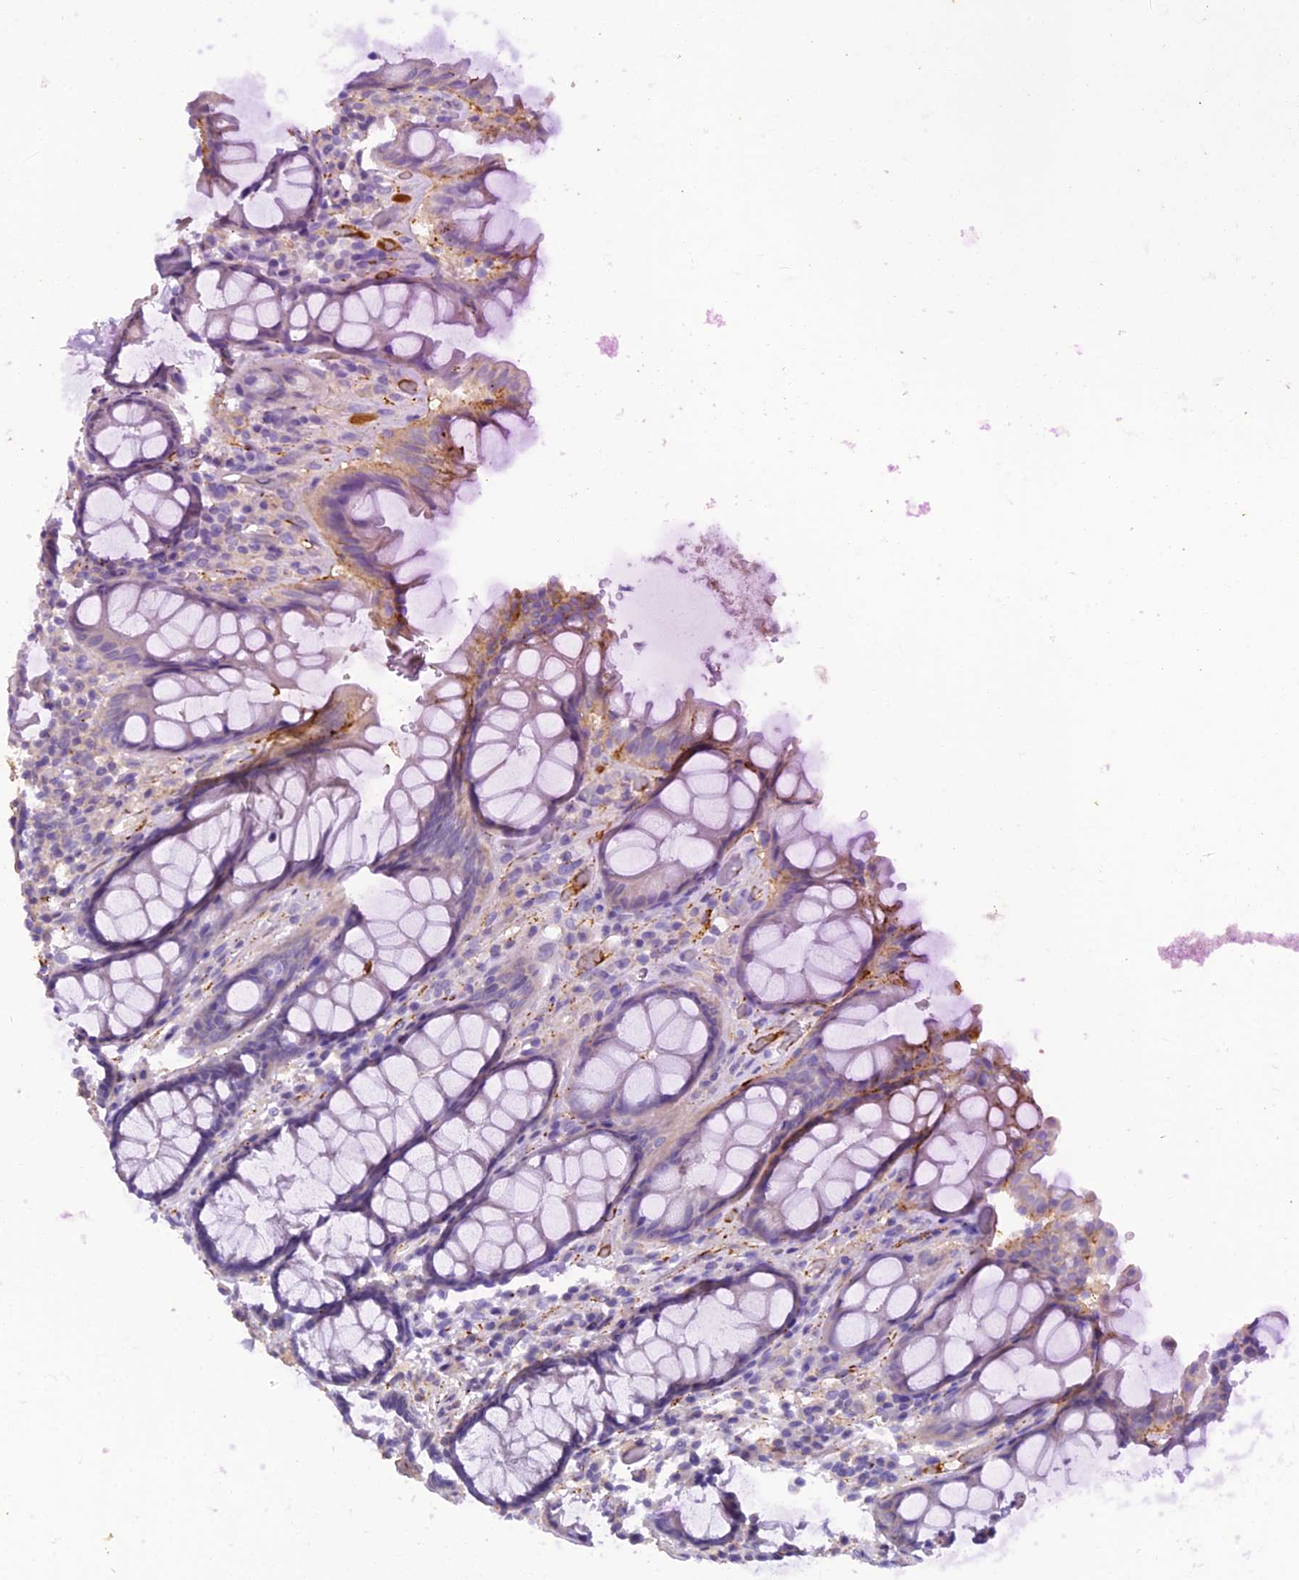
{"staining": {"intensity": "moderate", "quantity": "<25%", "location": "cytoplasmic/membranous"}, "tissue": "rectum", "cell_type": "Glandular cells", "image_type": "normal", "snomed": [{"axis": "morphology", "description": "Normal tissue, NOS"}, {"axis": "topography", "description": "Rectum"}], "caption": "This image exhibits IHC staining of benign rectum, with low moderate cytoplasmic/membranous positivity in about <25% of glandular cells.", "gene": "PZP", "patient": {"sex": "male", "age": 64}}